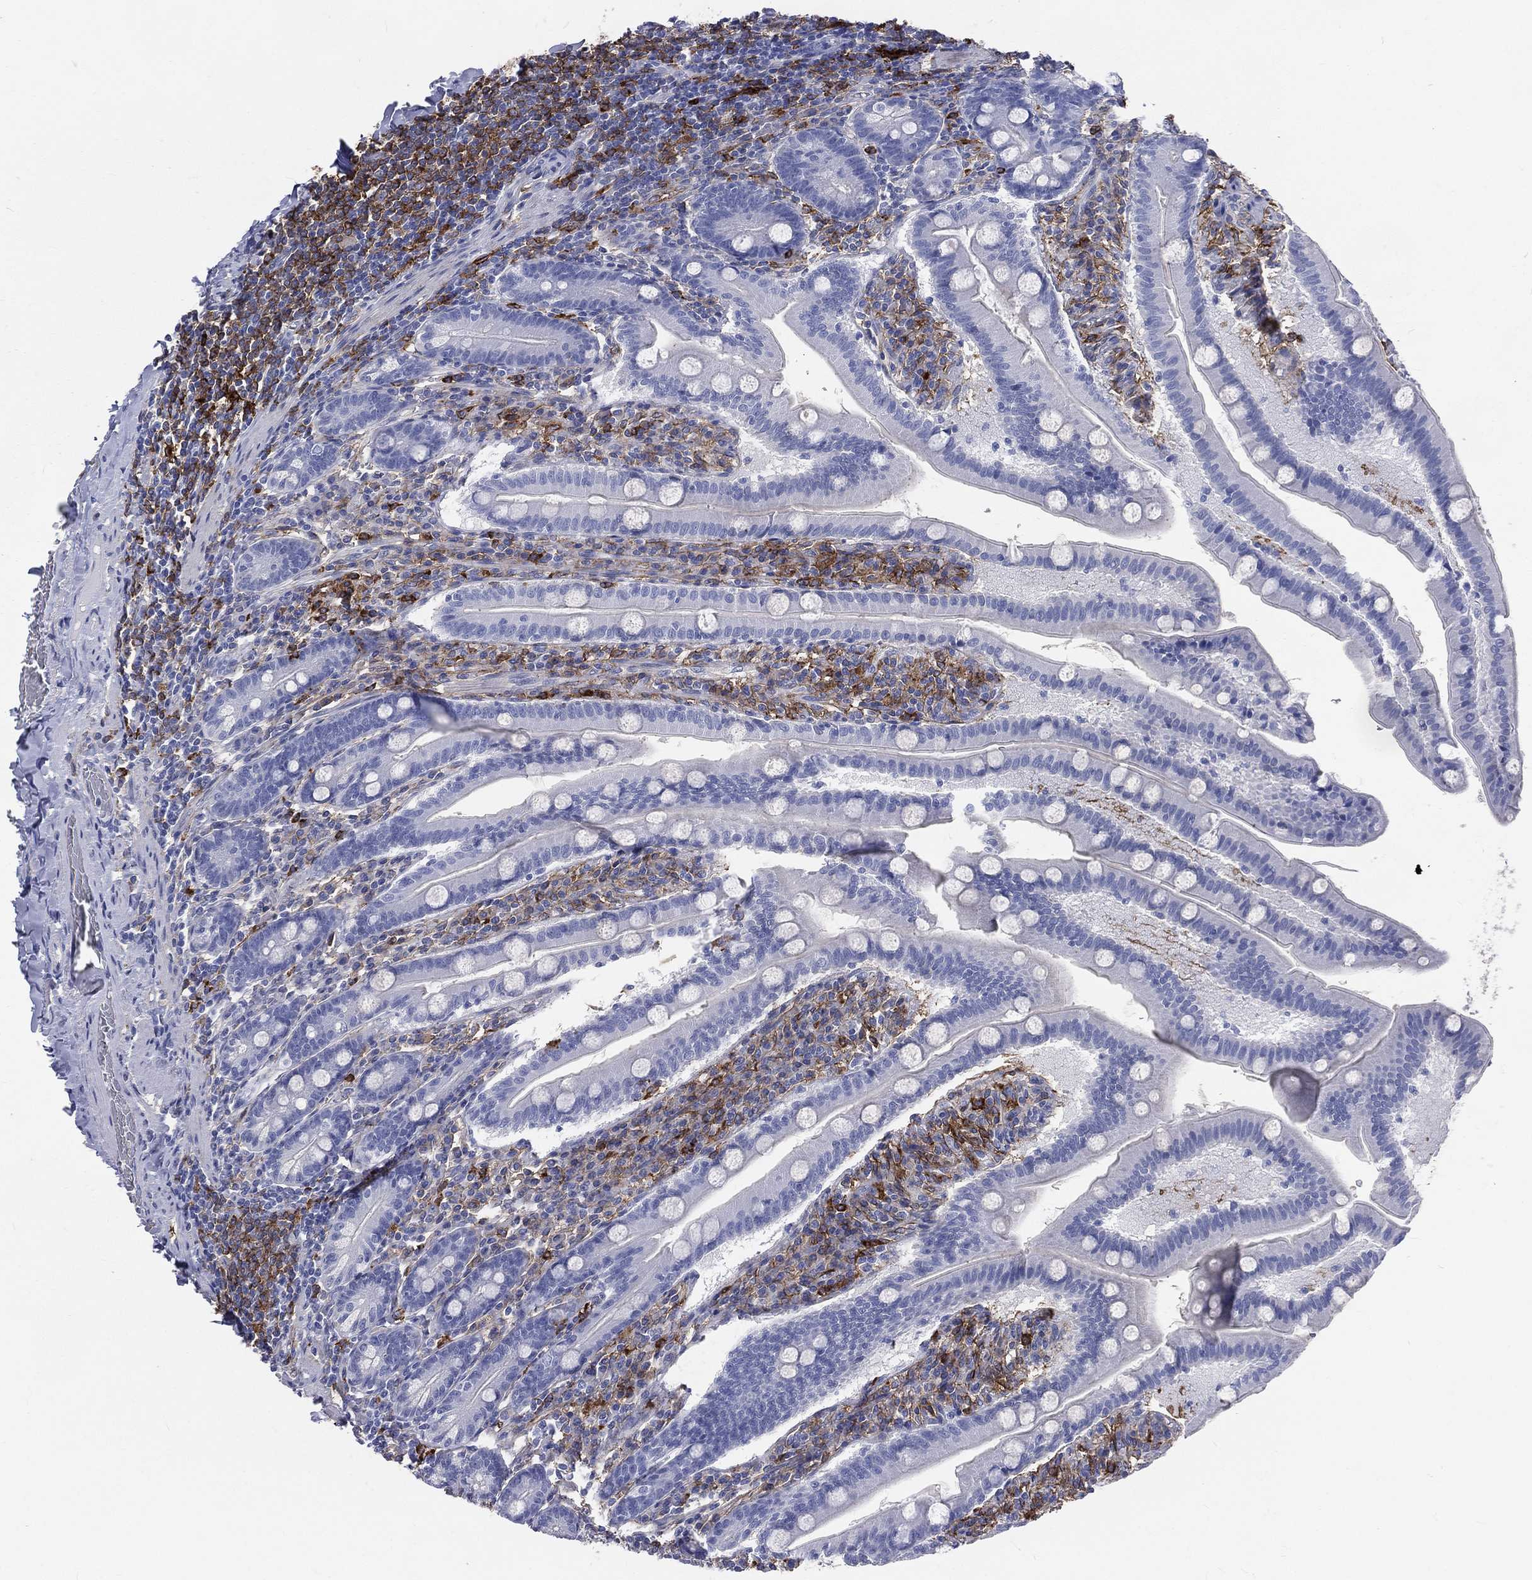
{"staining": {"intensity": "negative", "quantity": "none", "location": "none"}, "tissue": "small intestine", "cell_type": "Glandular cells", "image_type": "normal", "snomed": [{"axis": "morphology", "description": "Normal tissue, NOS"}, {"axis": "topography", "description": "Small intestine"}], "caption": "IHC of normal small intestine reveals no positivity in glandular cells.", "gene": "BASP1", "patient": {"sex": "male", "age": 66}}